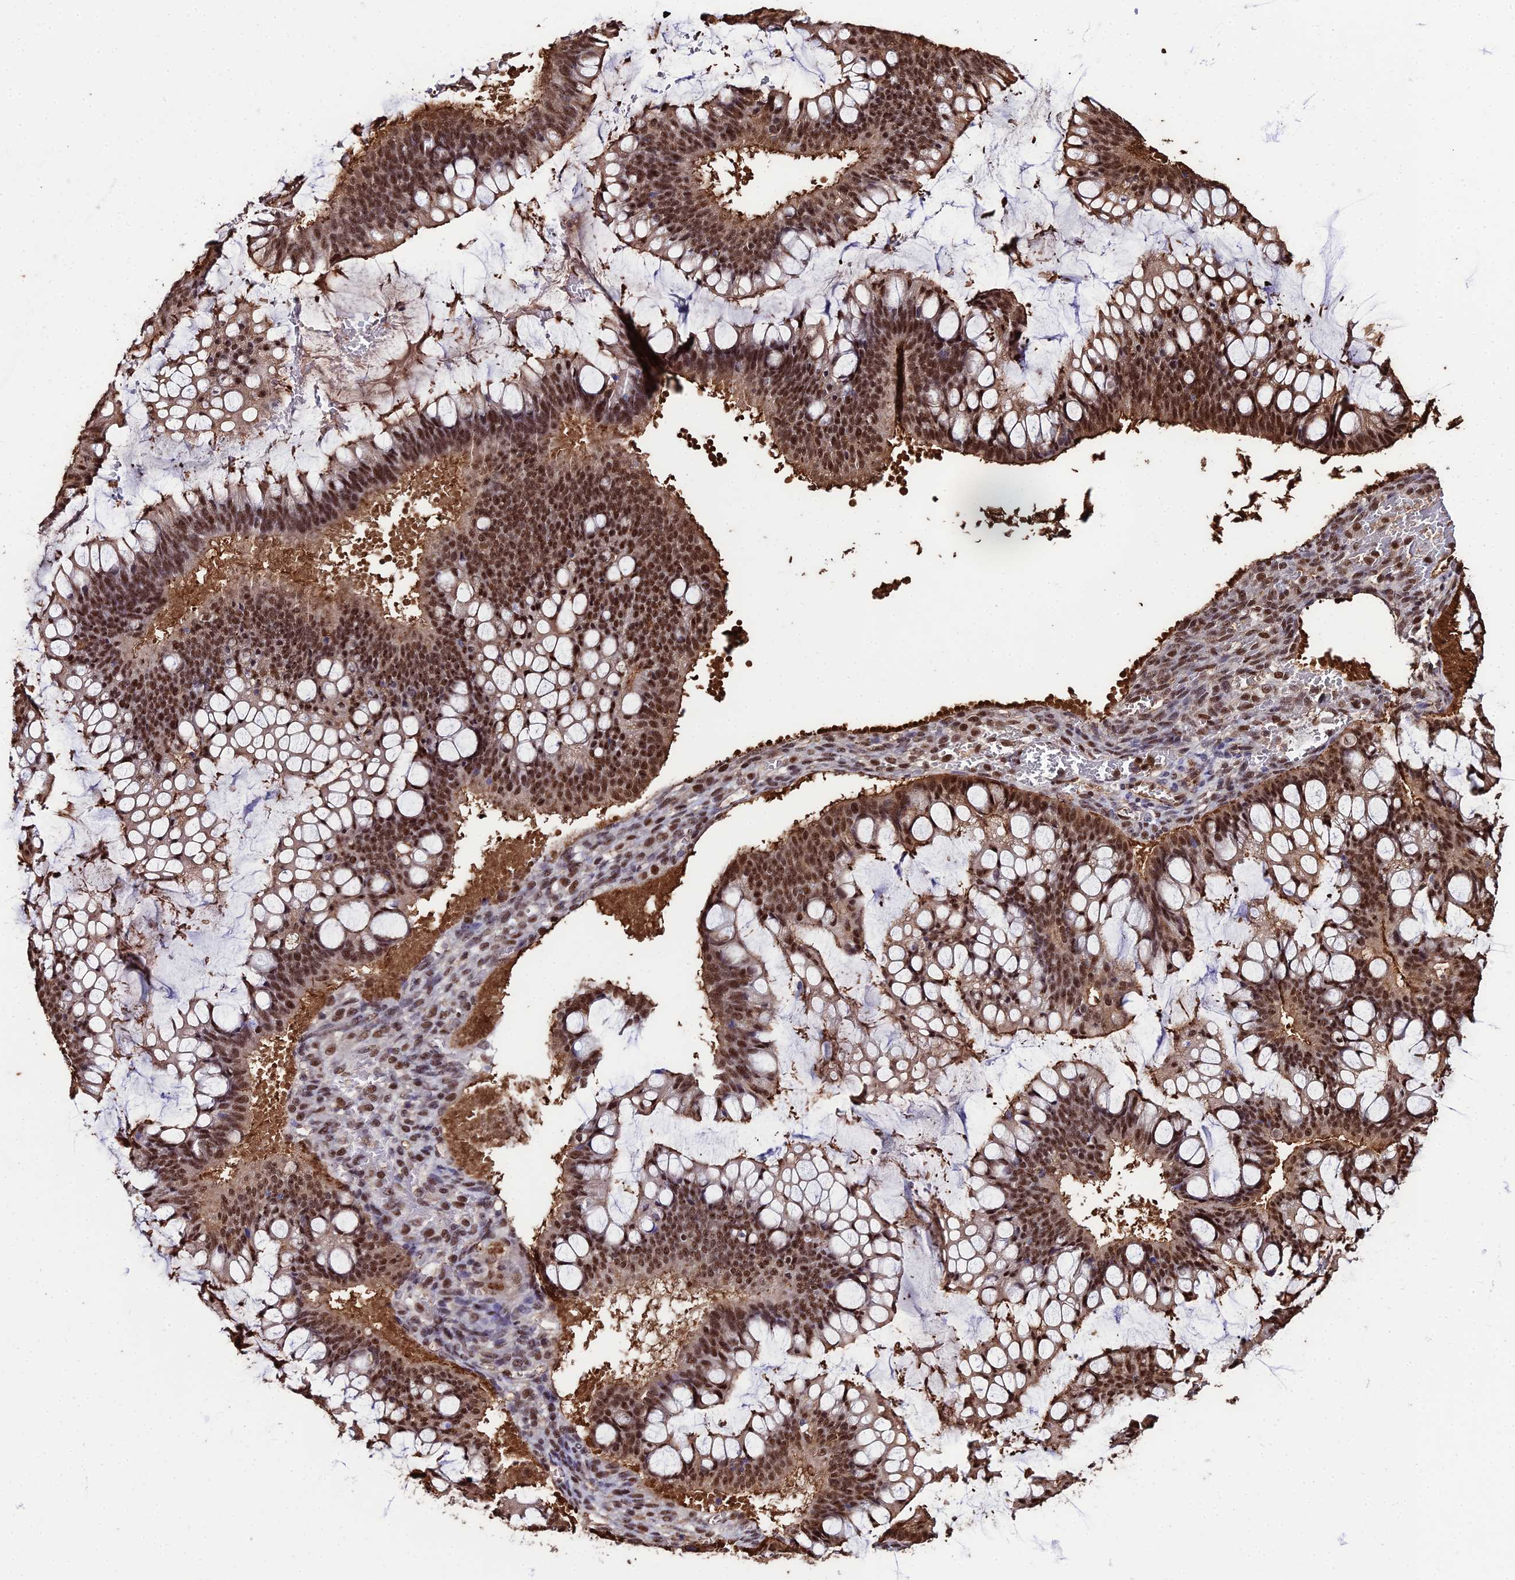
{"staining": {"intensity": "moderate", "quantity": ">75%", "location": "cytoplasmic/membranous,nuclear"}, "tissue": "ovarian cancer", "cell_type": "Tumor cells", "image_type": "cancer", "snomed": [{"axis": "morphology", "description": "Cystadenocarcinoma, mucinous, NOS"}, {"axis": "topography", "description": "Ovary"}], "caption": "Immunohistochemical staining of ovarian cancer shows medium levels of moderate cytoplasmic/membranous and nuclear protein positivity in about >75% of tumor cells.", "gene": "PPP4C", "patient": {"sex": "female", "age": 73}}